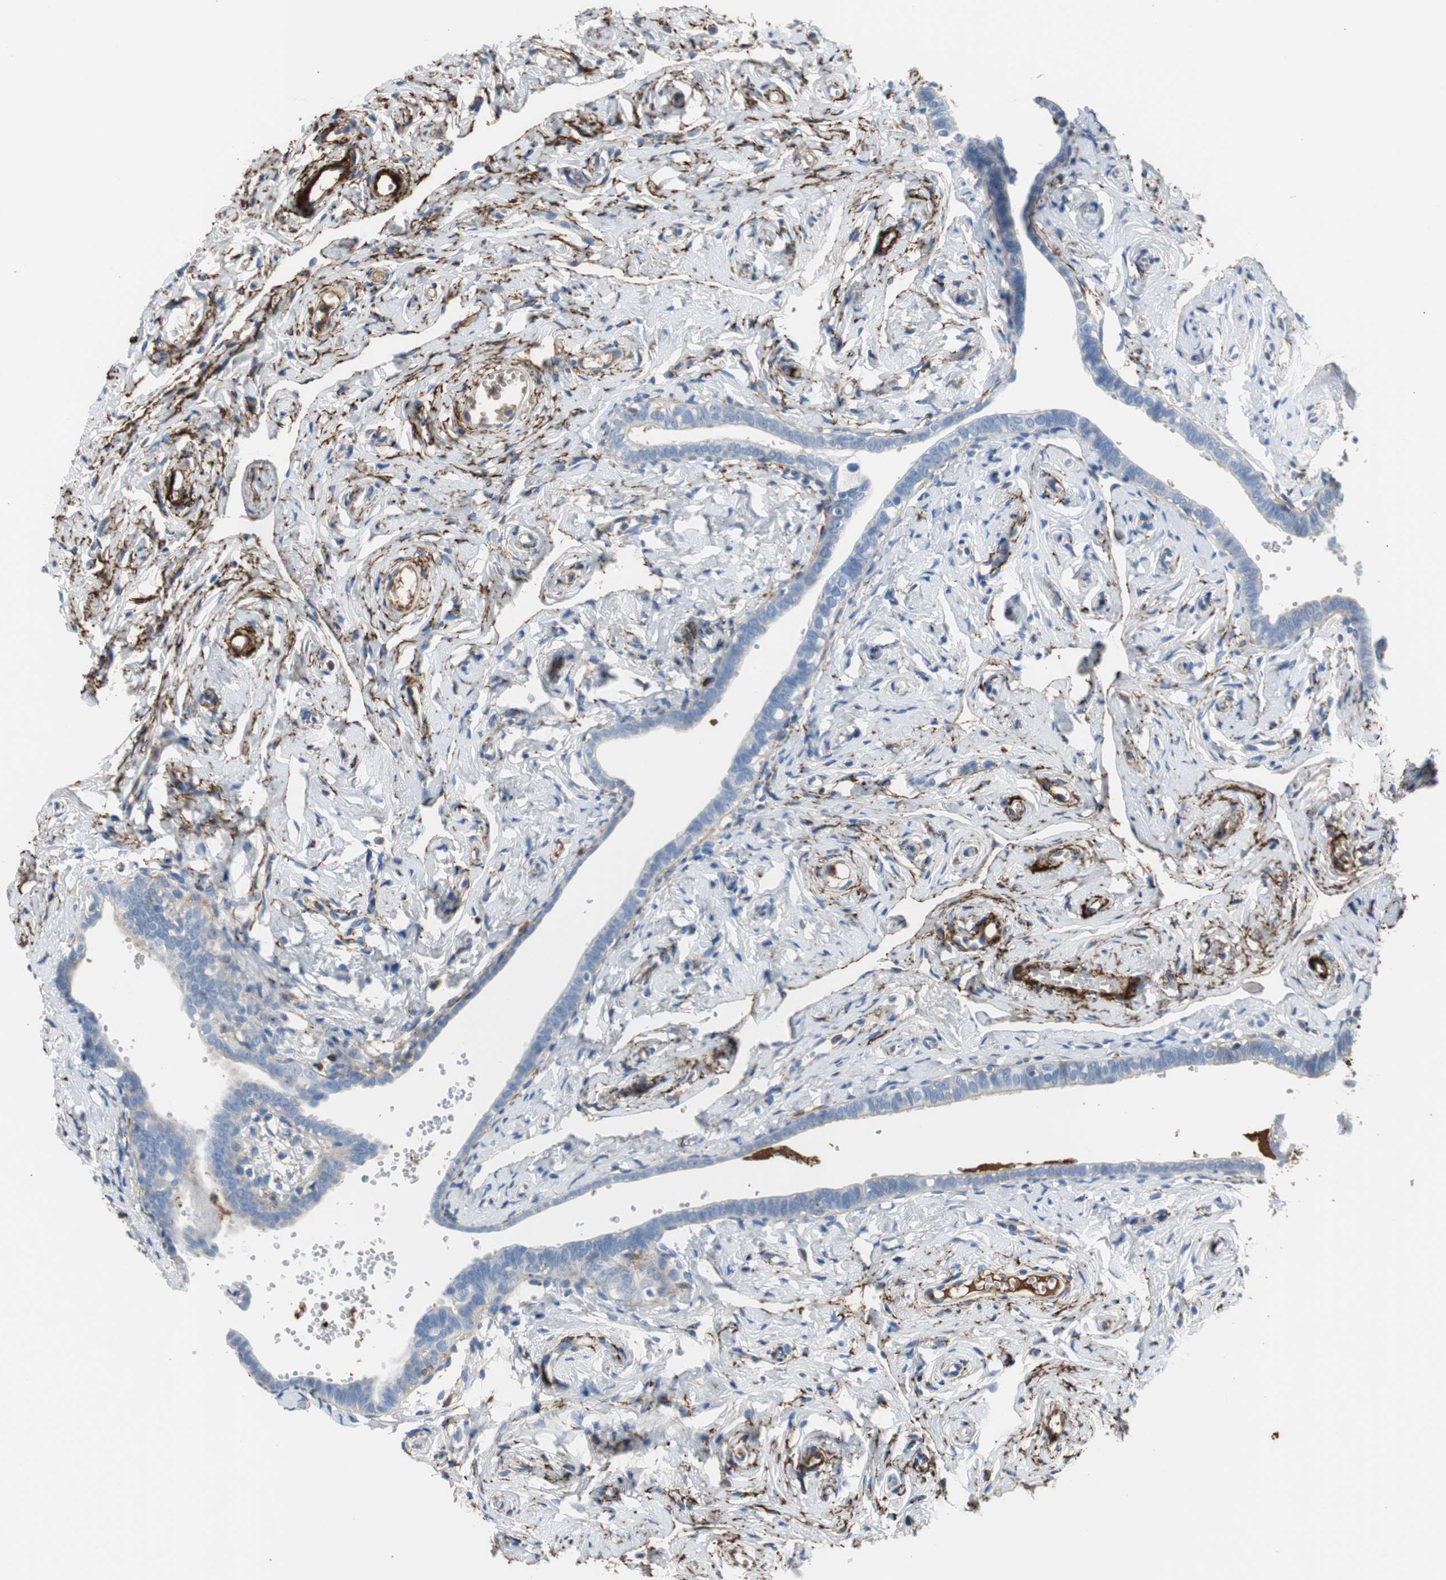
{"staining": {"intensity": "negative", "quantity": "none", "location": "none"}, "tissue": "fallopian tube", "cell_type": "Glandular cells", "image_type": "normal", "snomed": [{"axis": "morphology", "description": "Normal tissue, NOS"}, {"axis": "topography", "description": "Fallopian tube"}], "caption": "High power microscopy image of an immunohistochemistry photomicrograph of benign fallopian tube, revealing no significant positivity in glandular cells. (Immunohistochemistry, brightfield microscopy, high magnification).", "gene": "APCS", "patient": {"sex": "female", "age": 71}}